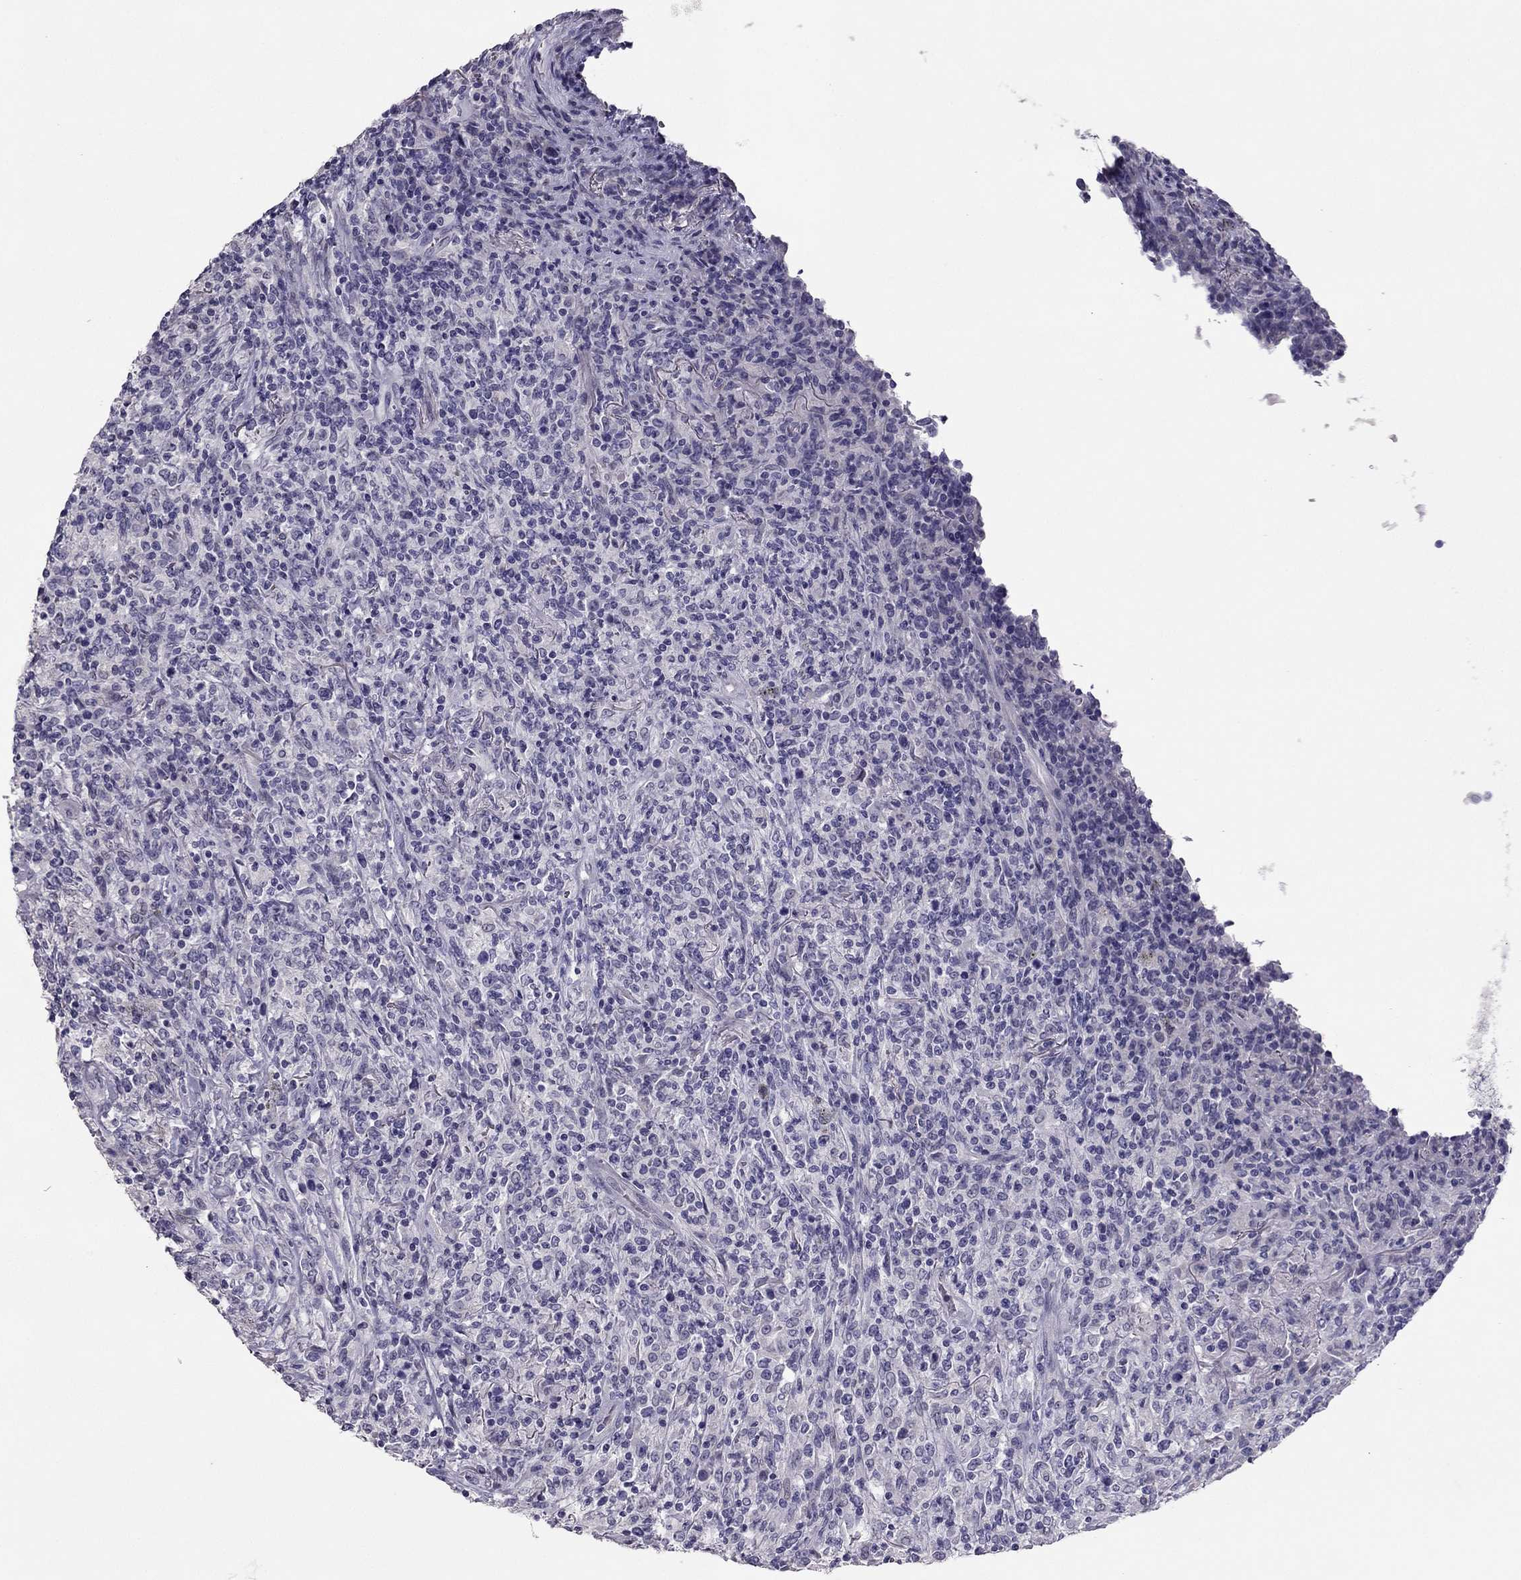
{"staining": {"intensity": "negative", "quantity": "none", "location": "none"}, "tissue": "lymphoma", "cell_type": "Tumor cells", "image_type": "cancer", "snomed": [{"axis": "morphology", "description": "Malignant lymphoma, non-Hodgkin's type, High grade"}, {"axis": "topography", "description": "Lung"}], "caption": "Immunohistochemistry (IHC) micrograph of neoplastic tissue: lymphoma stained with DAB (3,3'-diaminobenzidine) reveals no significant protein positivity in tumor cells. (Immunohistochemistry (IHC), brightfield microscopy, high magnification).", "gene": "RHO", "patient": {"sex": "male", "age": 79}}